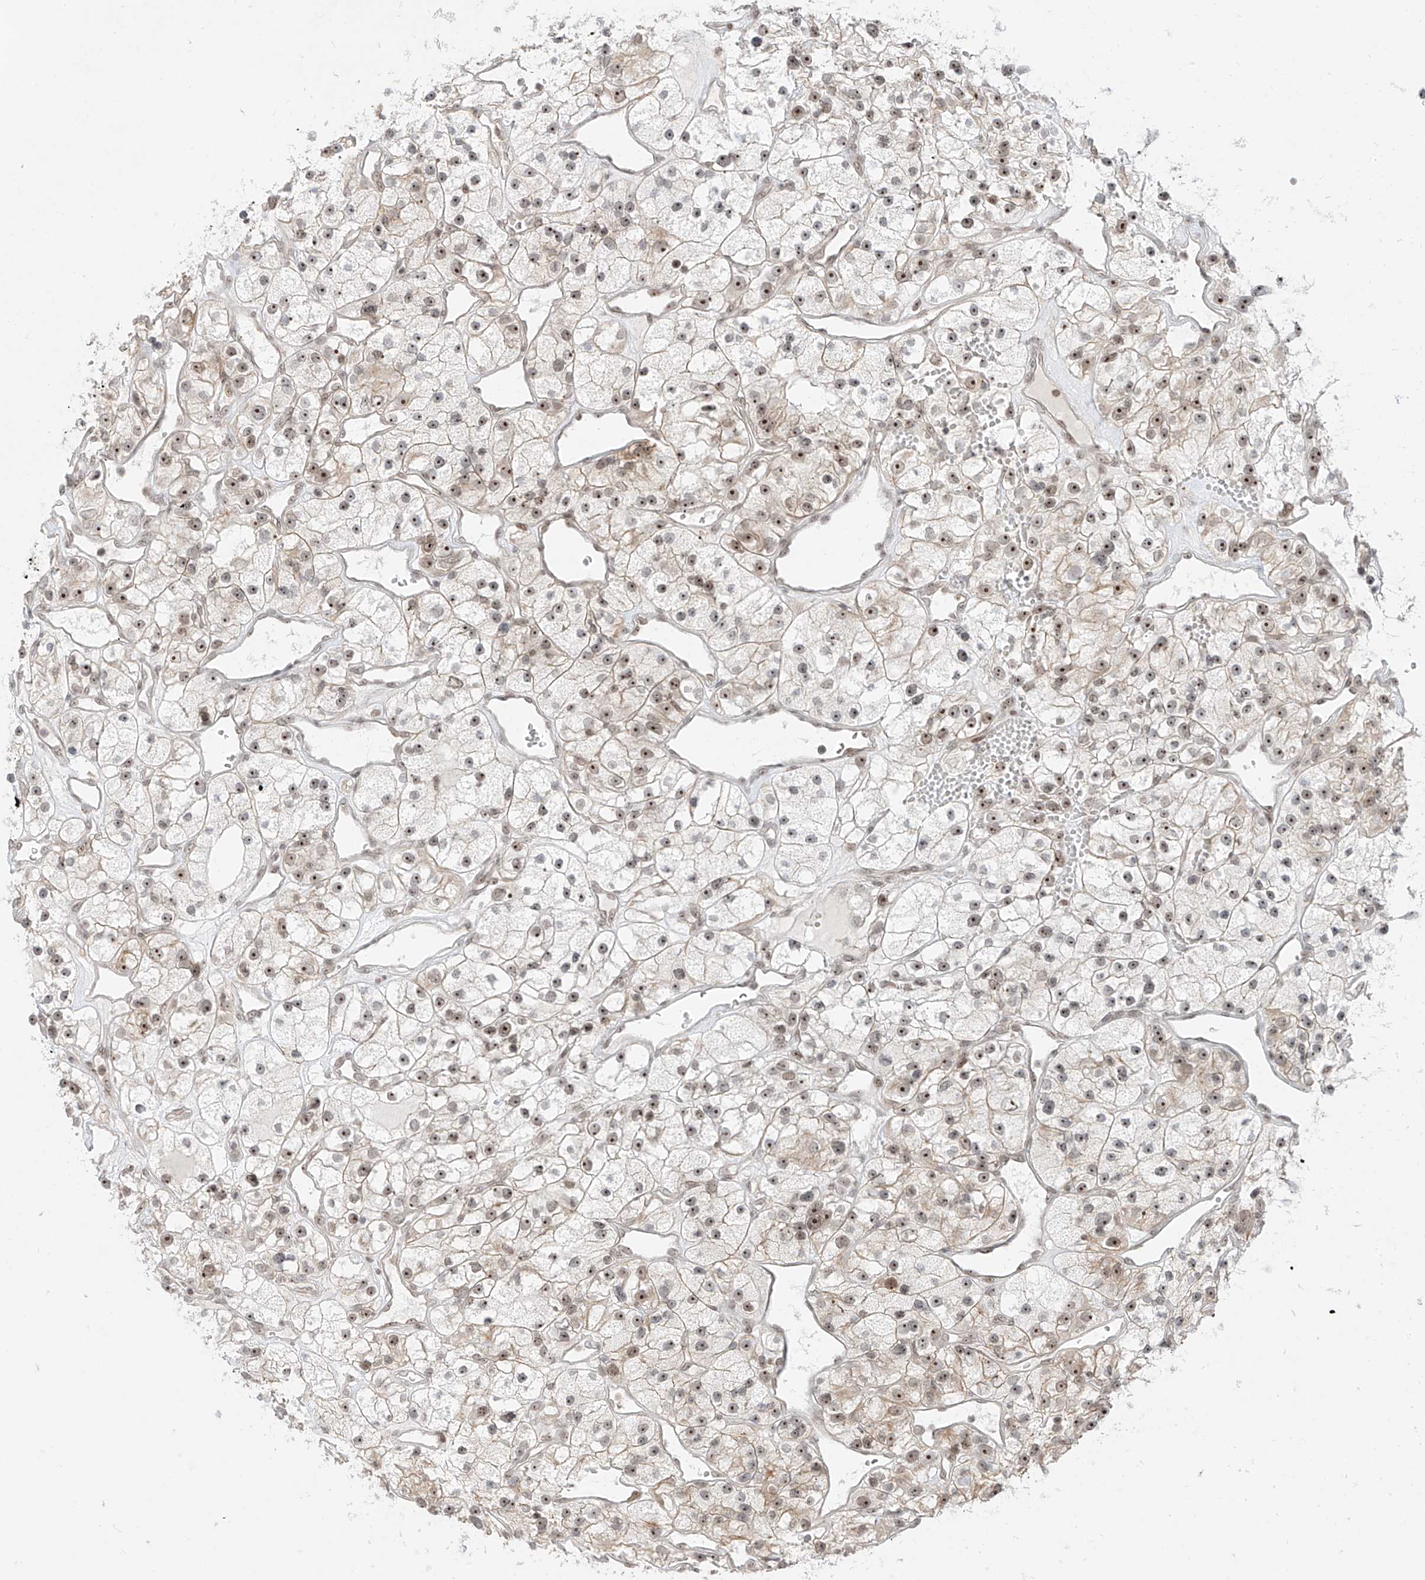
{"staining": {"intensity": "moderate", "quantity": ">75%", "location": "nuclear"}, "tissue": "renal cancer", "cell_type": "Tumor cells", "image_type": "cancer", "snomed": [{"axis": "morphology", "description": "Adenocarcinoma, NOS"}, {"axis": "topography", "description": "Kidney"}], "caption": "Immunohistochemistry (IHC) of adenocarcinoma (renal) exhibits medium levels of moderate nuclear staining in approximately >75% of tumor cells.", "gene": "ZNF512", "patient": {"sex": "female", "age": 57}}